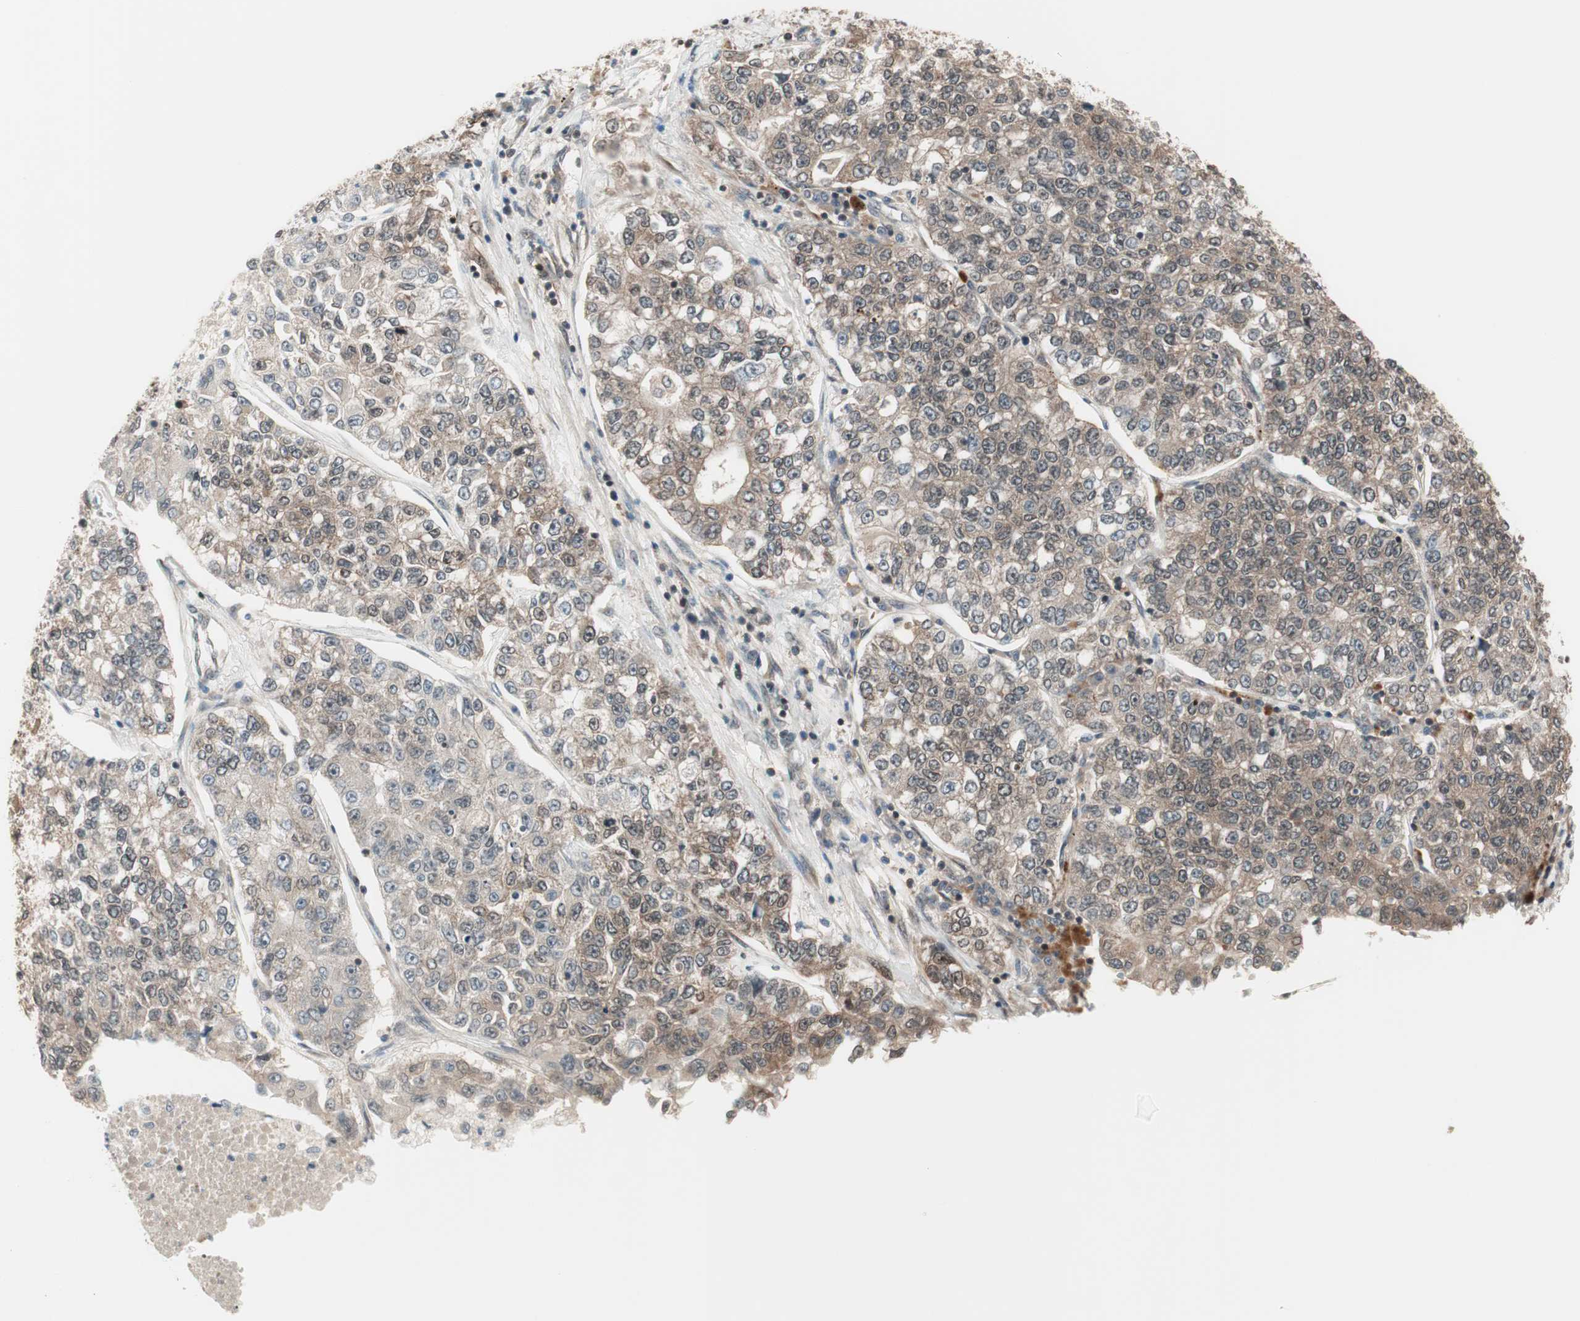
{"staining": {"intensity": "moderate", "quantity": "25%-75%", "location": "cytoplasmic/membranous"}, "tissue": "lung cancer", "cell_type": "Tumor cells", "image_type": "cancer", "snomed": [{"axis": "morphology", "description": "Adenocarcinoma, NOS"}, {"axis": "topography", "description": "Lung"}], "caption": "High-power microscopy captured an immunohistochemistry image of lung cancer, revealing moderate cytoplasmic/membranous positivity in approximately 25%-75% of tumor cells. The protein of interest is stained brown, and the nuclei are stained in blue (DAB IHC with brightfield microscopy, high magnification).", "gene": "UBE2I", "patient": {"sex": "male", "age": 49}}